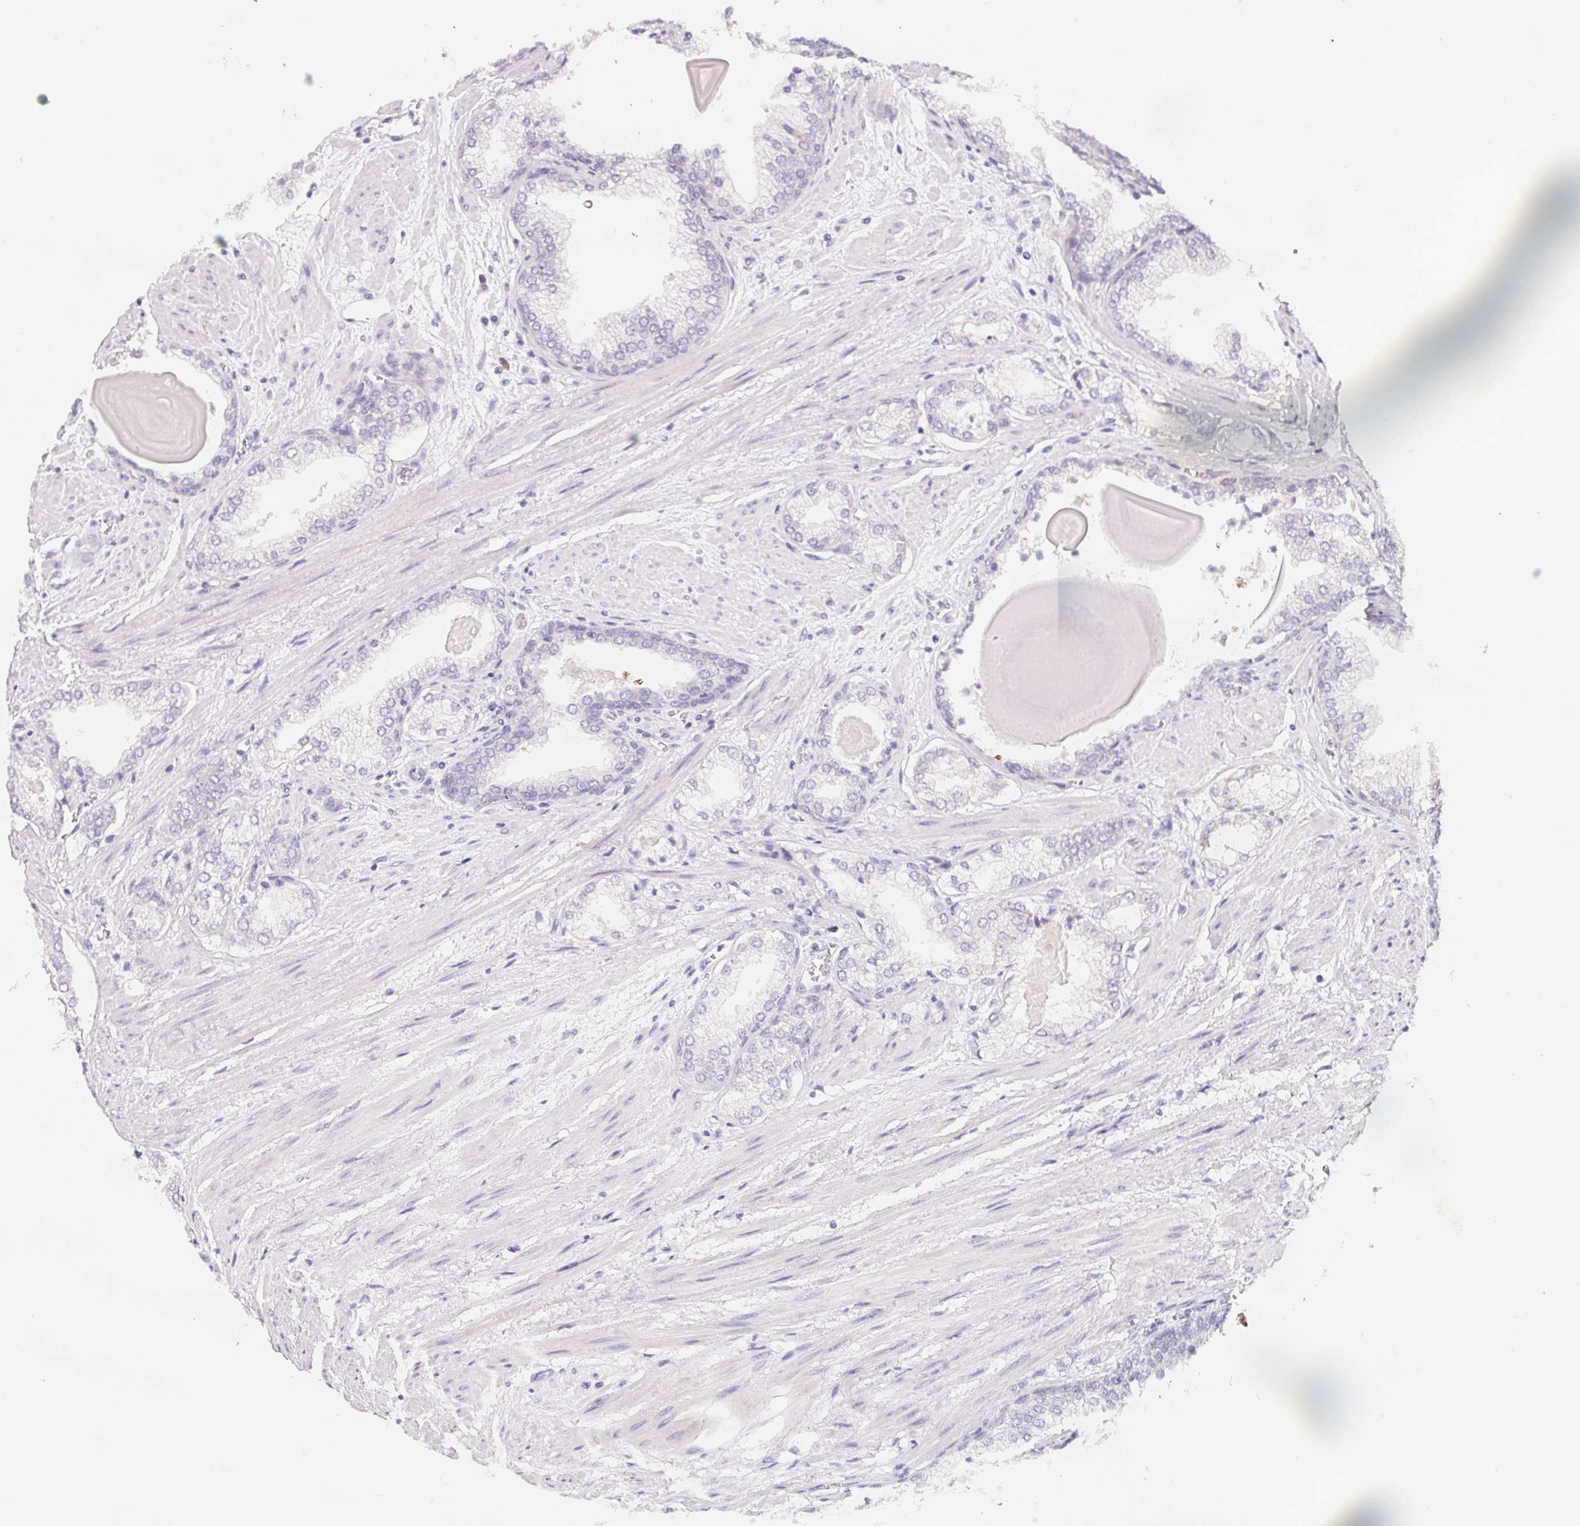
{"staining": {"intensity": "negative", "quantity": "none", "location": "none"}, "tissue": "prostate cancer", "cell_type": "Tumor cells", "image_type": "cancer", "snomed": [{"axis": "morphology", "description": "Adenocarcinoma, Low grade"}, {"axis": "topography", "description": "Prostate"}], "caption": "The photomicrograph demonstrates no significant expression in tumor cells of prostate adenocarcinoma (low-grade).", "gene": "FDX1", "patient": {"sex": "male", "age": 64}}